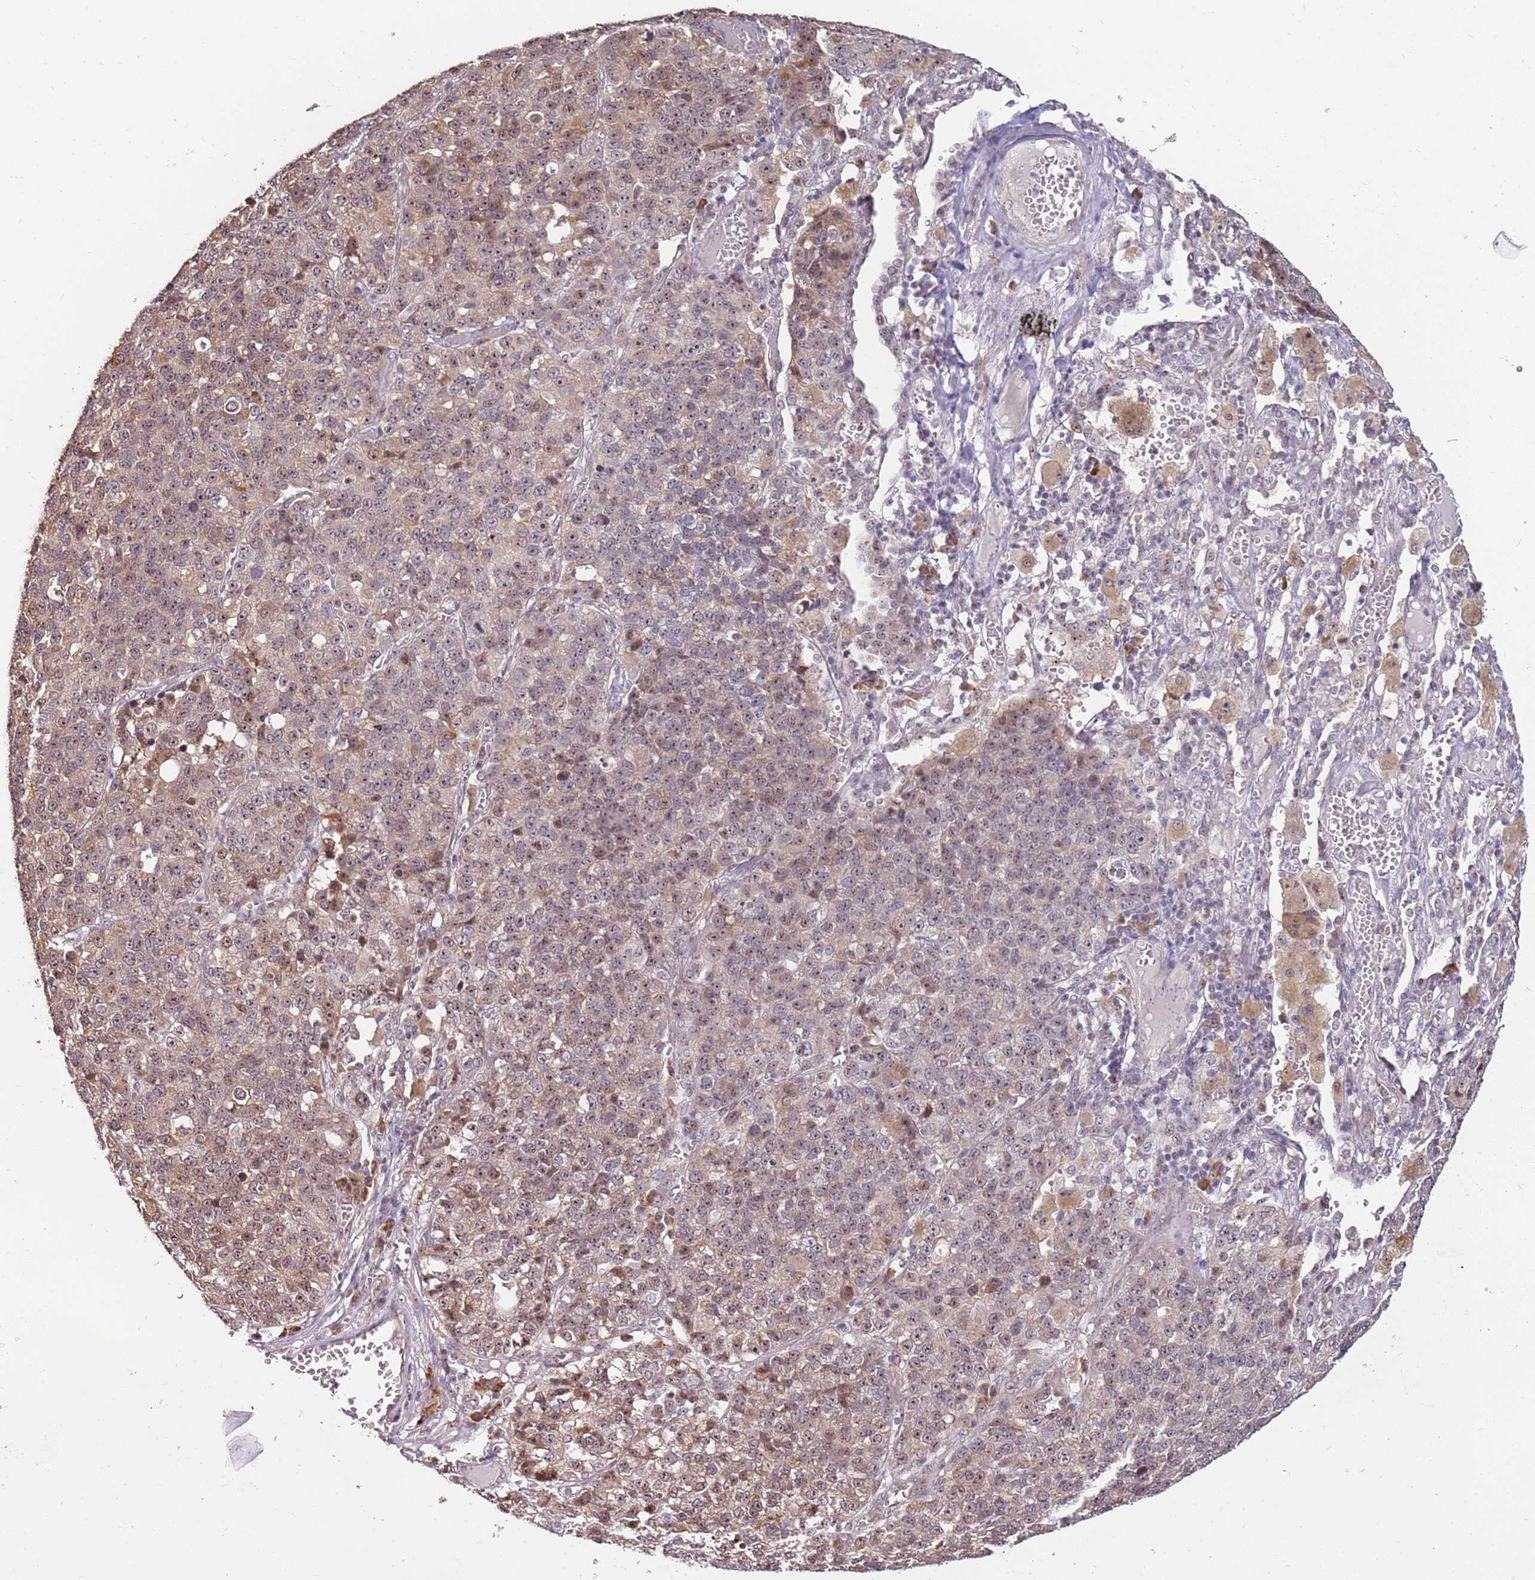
{"staining": {"intensity": "moderate", "quantity": "<25%", "location": "cytoplasmic/membranous,nuclear"}, "tissue": "lung cancer", "cell_type": "Tumor cells", "image_type": "cancer", "snomed": [{"axis": "morphology", "description": "Adenocarcinoma, NOS"}, {"axis": "topography", "description": "Lung"}], "caption": "This micrograph reveals immunohistochemistry (IHC) staining of adenocarcinoma (lung), with low moderate cytoplasmic/membranous and nuclear expression in about <25% of tumor cells.", "gene": "UCMA", "patient": {"sex": "male", "age": 49}}